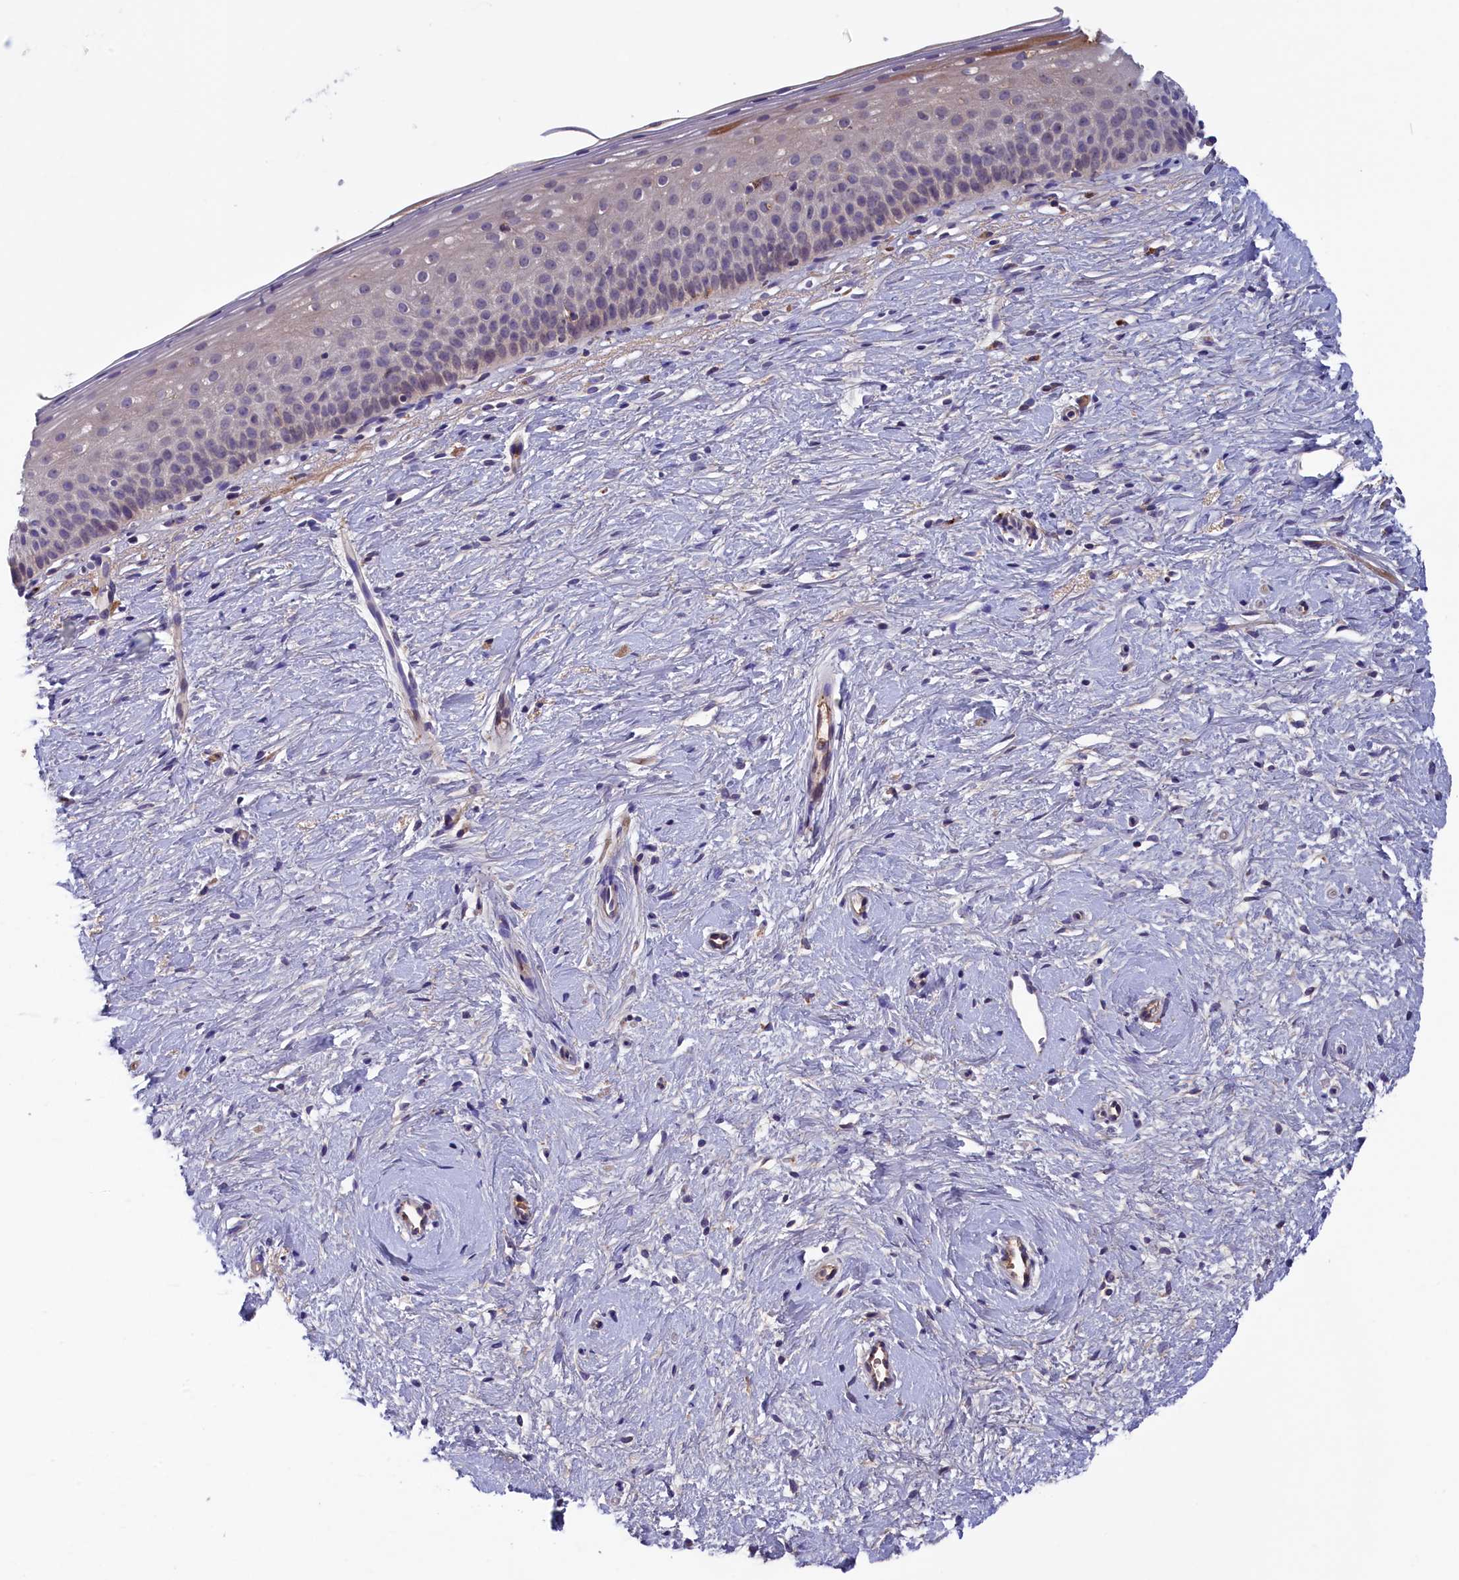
{"staining": {"intensity": "weak", "quantity": "25%-75%", "location": "cytoplasmic/membranous"}, "tissue": "cervix", "cell_type": "Glandular cells", "image_type": "normal", "snomed": [{"axis": "morphology", "description": "Normal tissue, NOS"}, {"axis": "topography", "description": "Cervix"}], "caption": "Cervix stained with IHC exhibits weak cytoplasmic/membranous expression in about 25%-75% of glandular cells. (brown staining indicates protein expression, while blue staining denotes nuclei).", "gene": "STYX", "patient": {"sex": "female", "age": 57}}